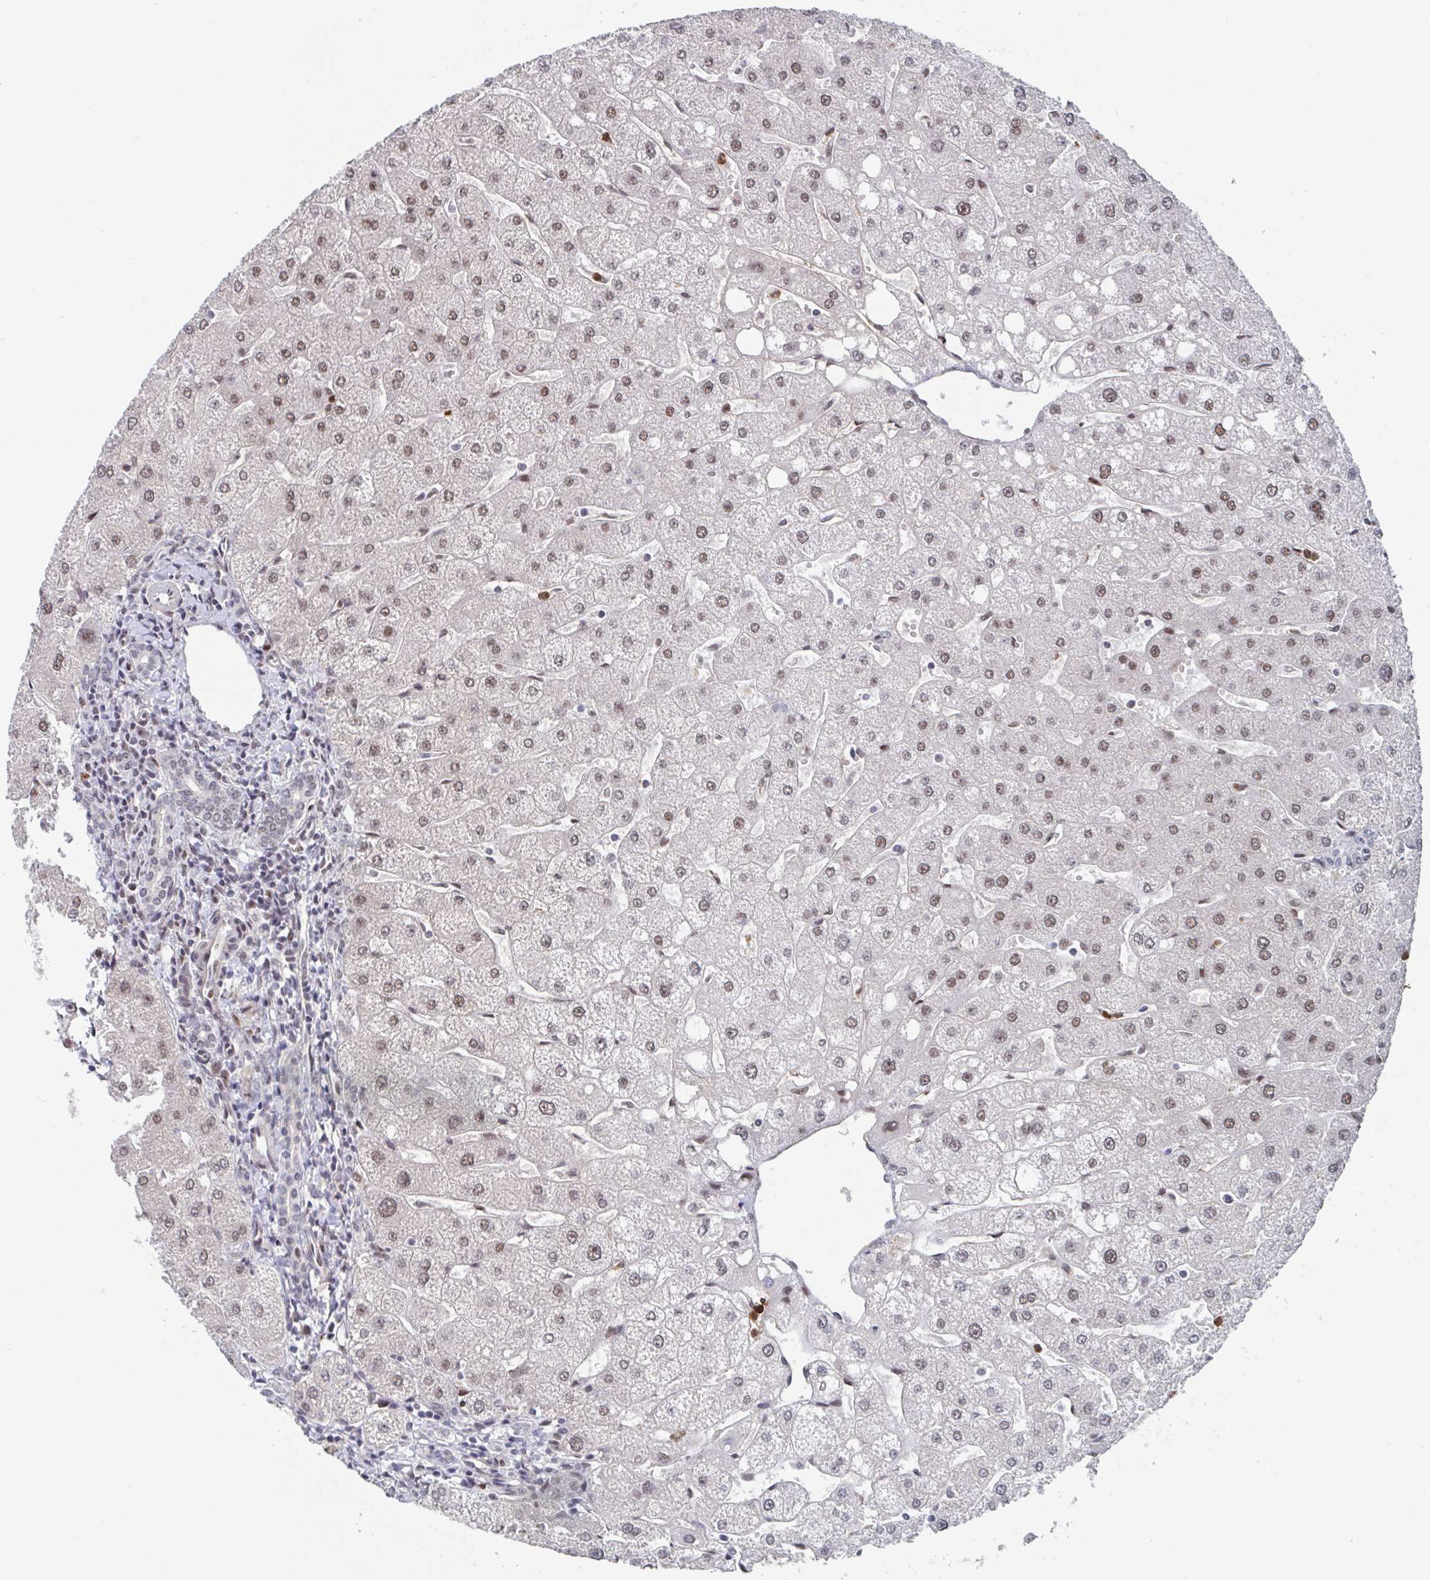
{"staining": {"intensity": "weak", "quantity": "<25%", "location": "nuclear"}, "tissue": "liver", "cell_type": "Cholangiocytes", "image_type": "normal", "snomed": [{"axis": "morphology", "description": "Normal tissue, NOS"}, {"axis": "topography", "description": "Liver"}], "caption": "Immunohistochemistry of unremarkable human liver exhibits no expression in cholangiocytes.", "gene": "RNF212", "patient": {"sex": "male", "age": 67}}